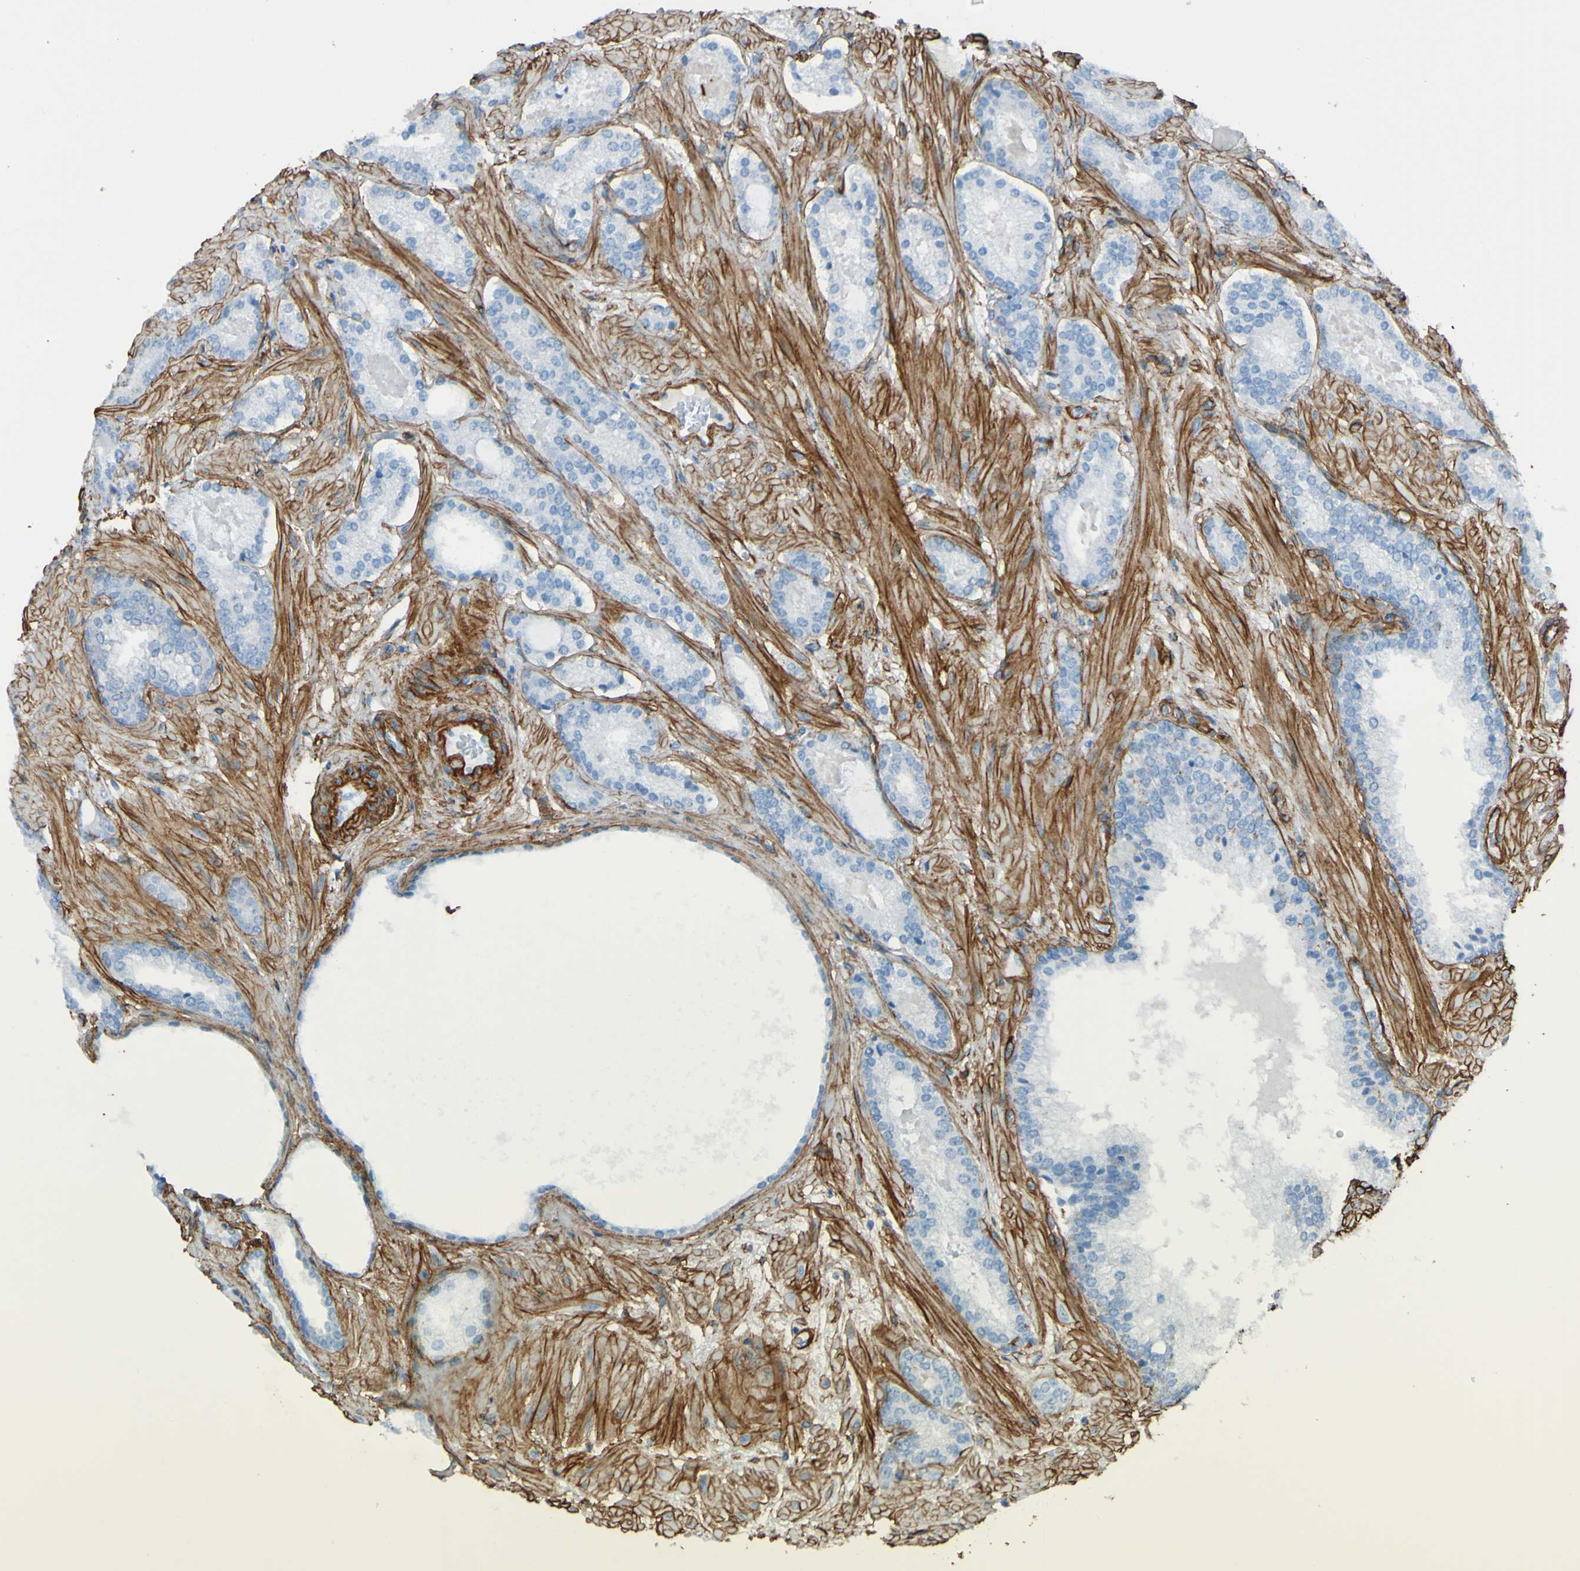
{"staining": {"intensity": "negative", "quantity": "none", "location": "none"}, "tissue": "prostate cancer", "cell_type": "Tumor cells", "image_type": "cancer", "snomed": [{"axis": "morphology", "description": "Adenocarcinoma, Low grade"}, {"axis": "topography", "description": "Prostate"}], "caption": "This is a image of IHC staining of prostate cancer, which shows no positivity in tumor cells.", "gene": "COL4A2", "patient": {"sex": "male", "age": 63}}